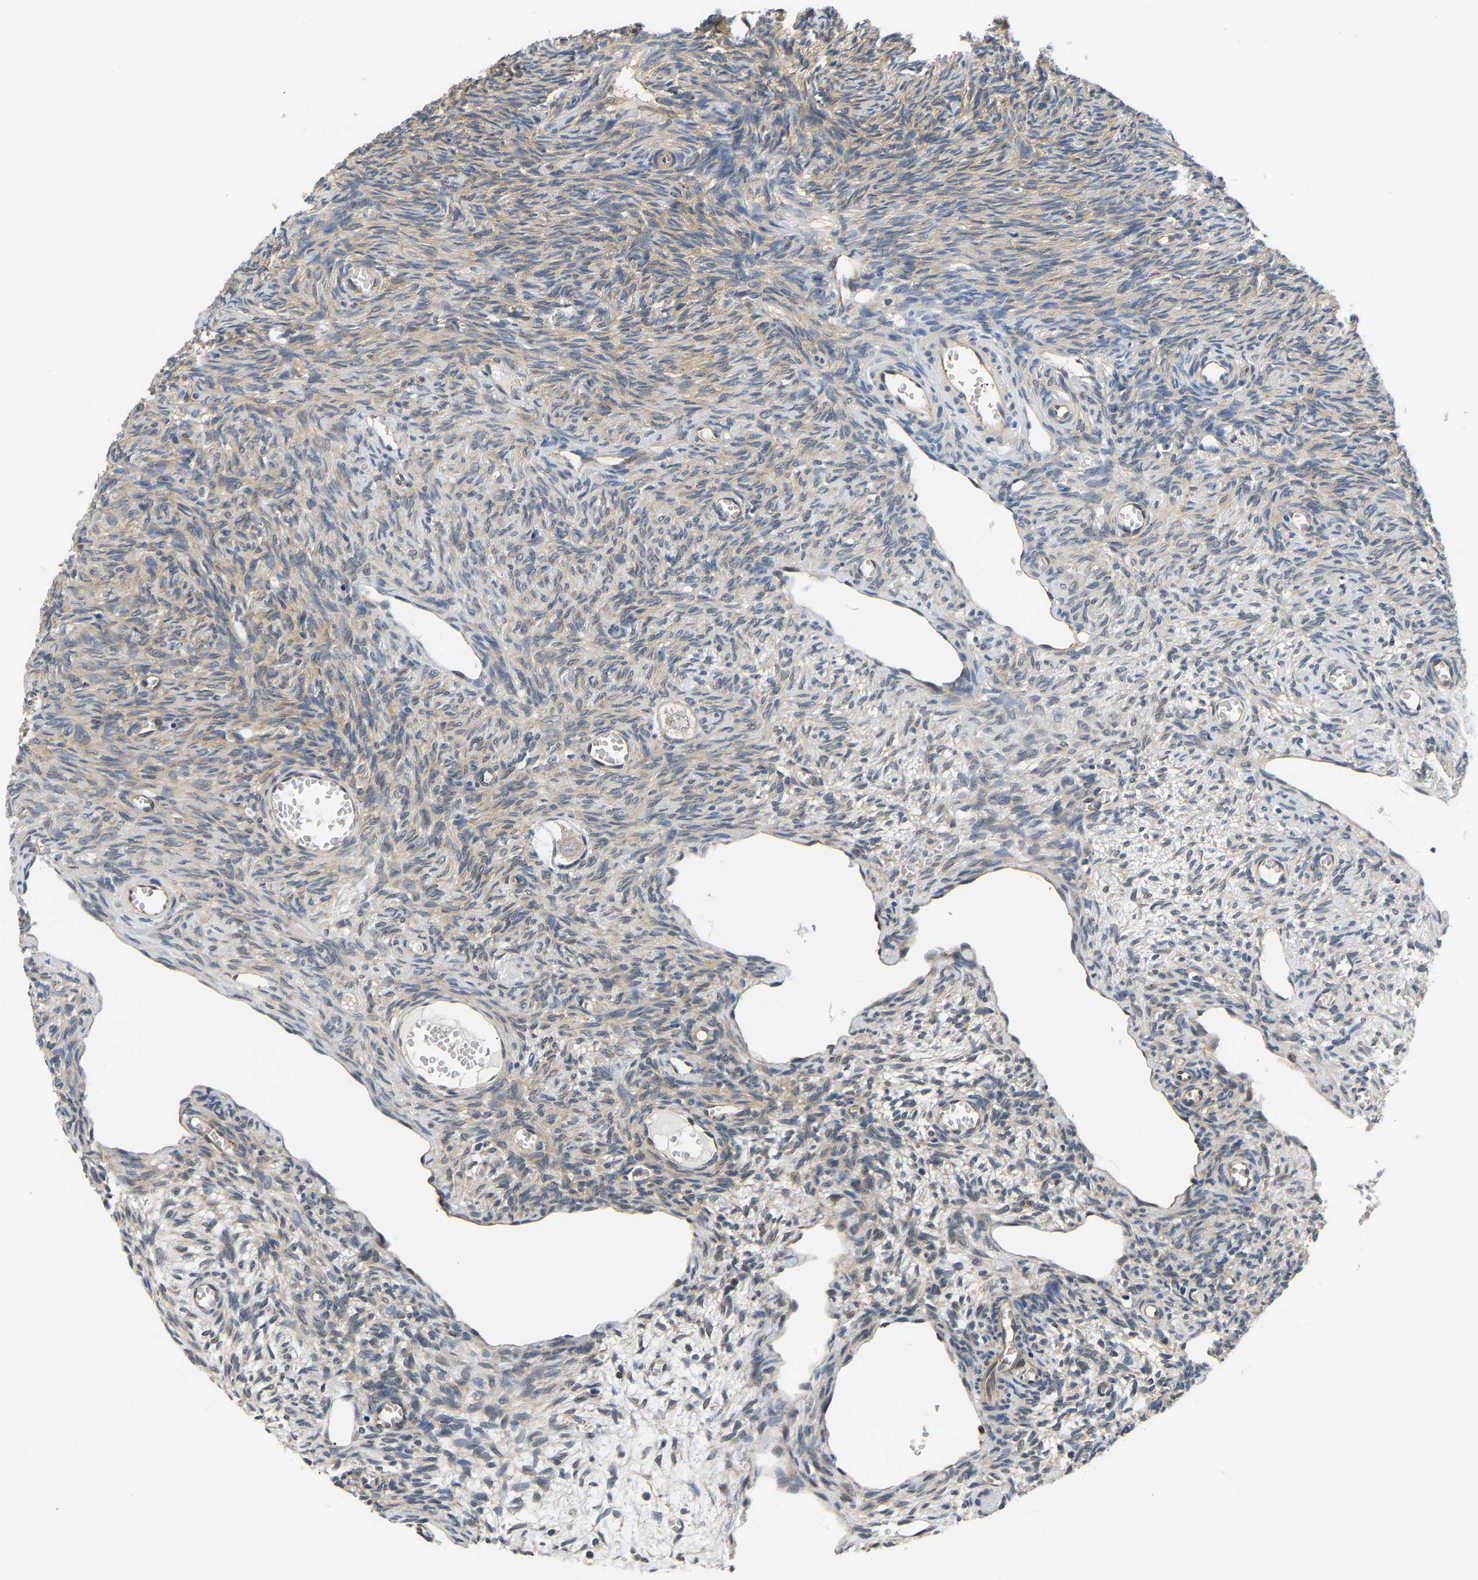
{"staining": {"intensity": "weak", "quantity": ">75%", "location": "cytoplasmic/membranous"}, "tissue": "ovary", "cell_type": "Follicle cells", "image_type": "normal", "snomed": [{"axis": "morphology", "description": "Normal tissue, NOS"}, {"axis": "topography", "description": "Ovary"}], "caption": "High-magnification brightfield microscopy of normal ovary stained with DAB (3,3'-diaminobenzidine) (brown) and counterstained with hematoxylin (blue). follicle cells exhibit weak cytoplasmic/membranous staining is appreciated in about>75% of cells.", "gene": "ARHGEF12", "patient": {"sex": "female", "age": 27}}